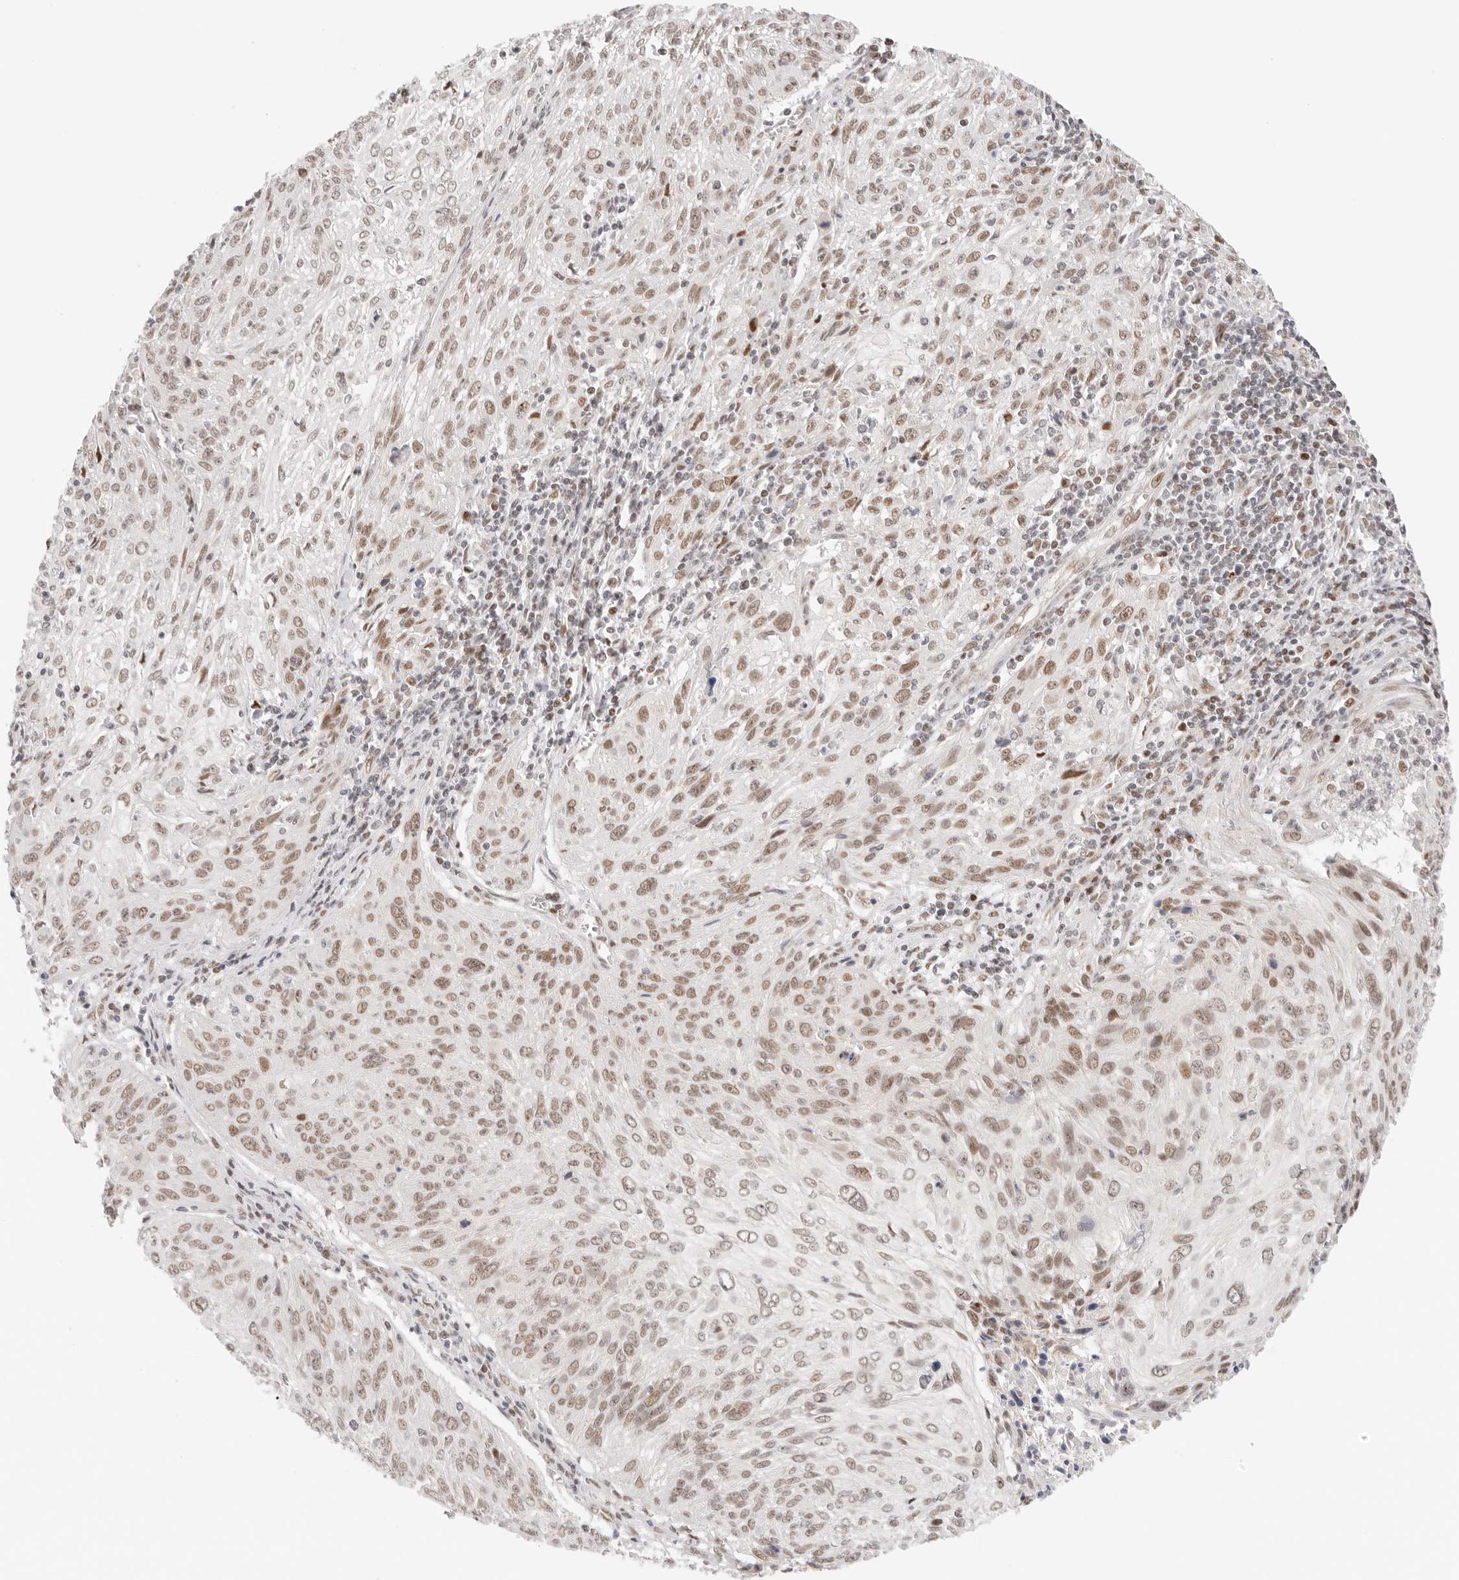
{"staining": {"intensity": "moderate", "quantity": "25%-75%", "location": "nuclear"}, "tissue": "cervical cancer", "cell_type": "Tumor cells", "image_type": "cancer", "snomed": [{"axis": "morphology", "description": "Squamous cell carcinoma, NOS"}, {"axis": "topography", "description": "Cervix"}], "caption": "Human squamous cell carcinoma (cervical) stained with a brown dye shows moderate nuclear positive positivity in approximately 25%-75% of tumor cells.", "gene": "HOXC5", "patient": {"sex": "female", "age": 51}}